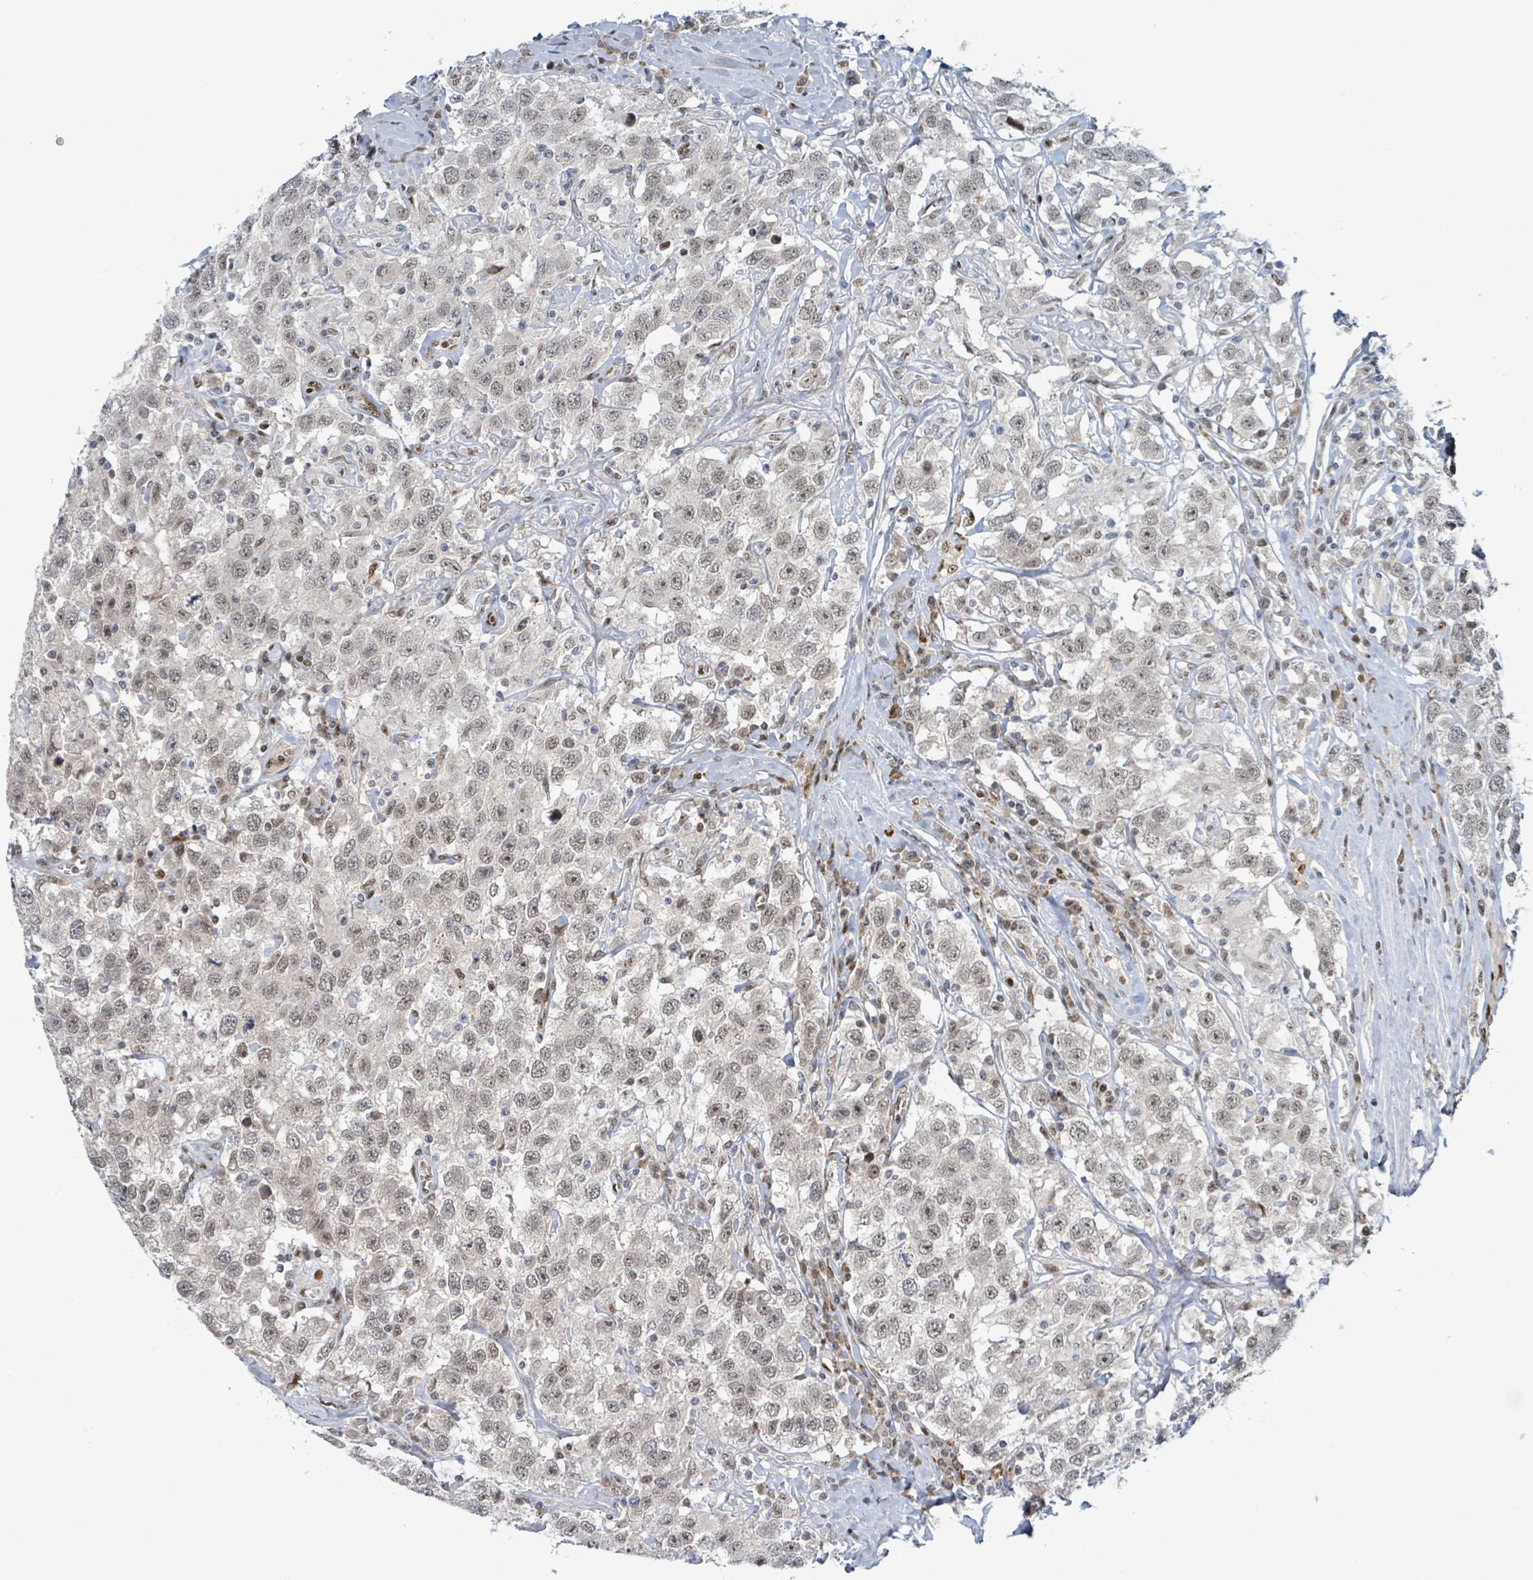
{"staining": {"intensity": "weak", "quantity": "<25%", "location": "nuclear"}, "tissue": "testis cancer", "cell_type": "Tumor cells", "image_type": "cancer", "snomed": [{"axis": "morphology", "description": "Seminoma, NOS"}, {"axis": "topography", "description": "Testis"}], "caption": "Tumor cells show no significant protein positivity in testis seminoma. (DAB IHC visualized using brightfield microscopy, high magnification).", "gene": "KLF3", "patient": {"sex": "male", "age": 41}}